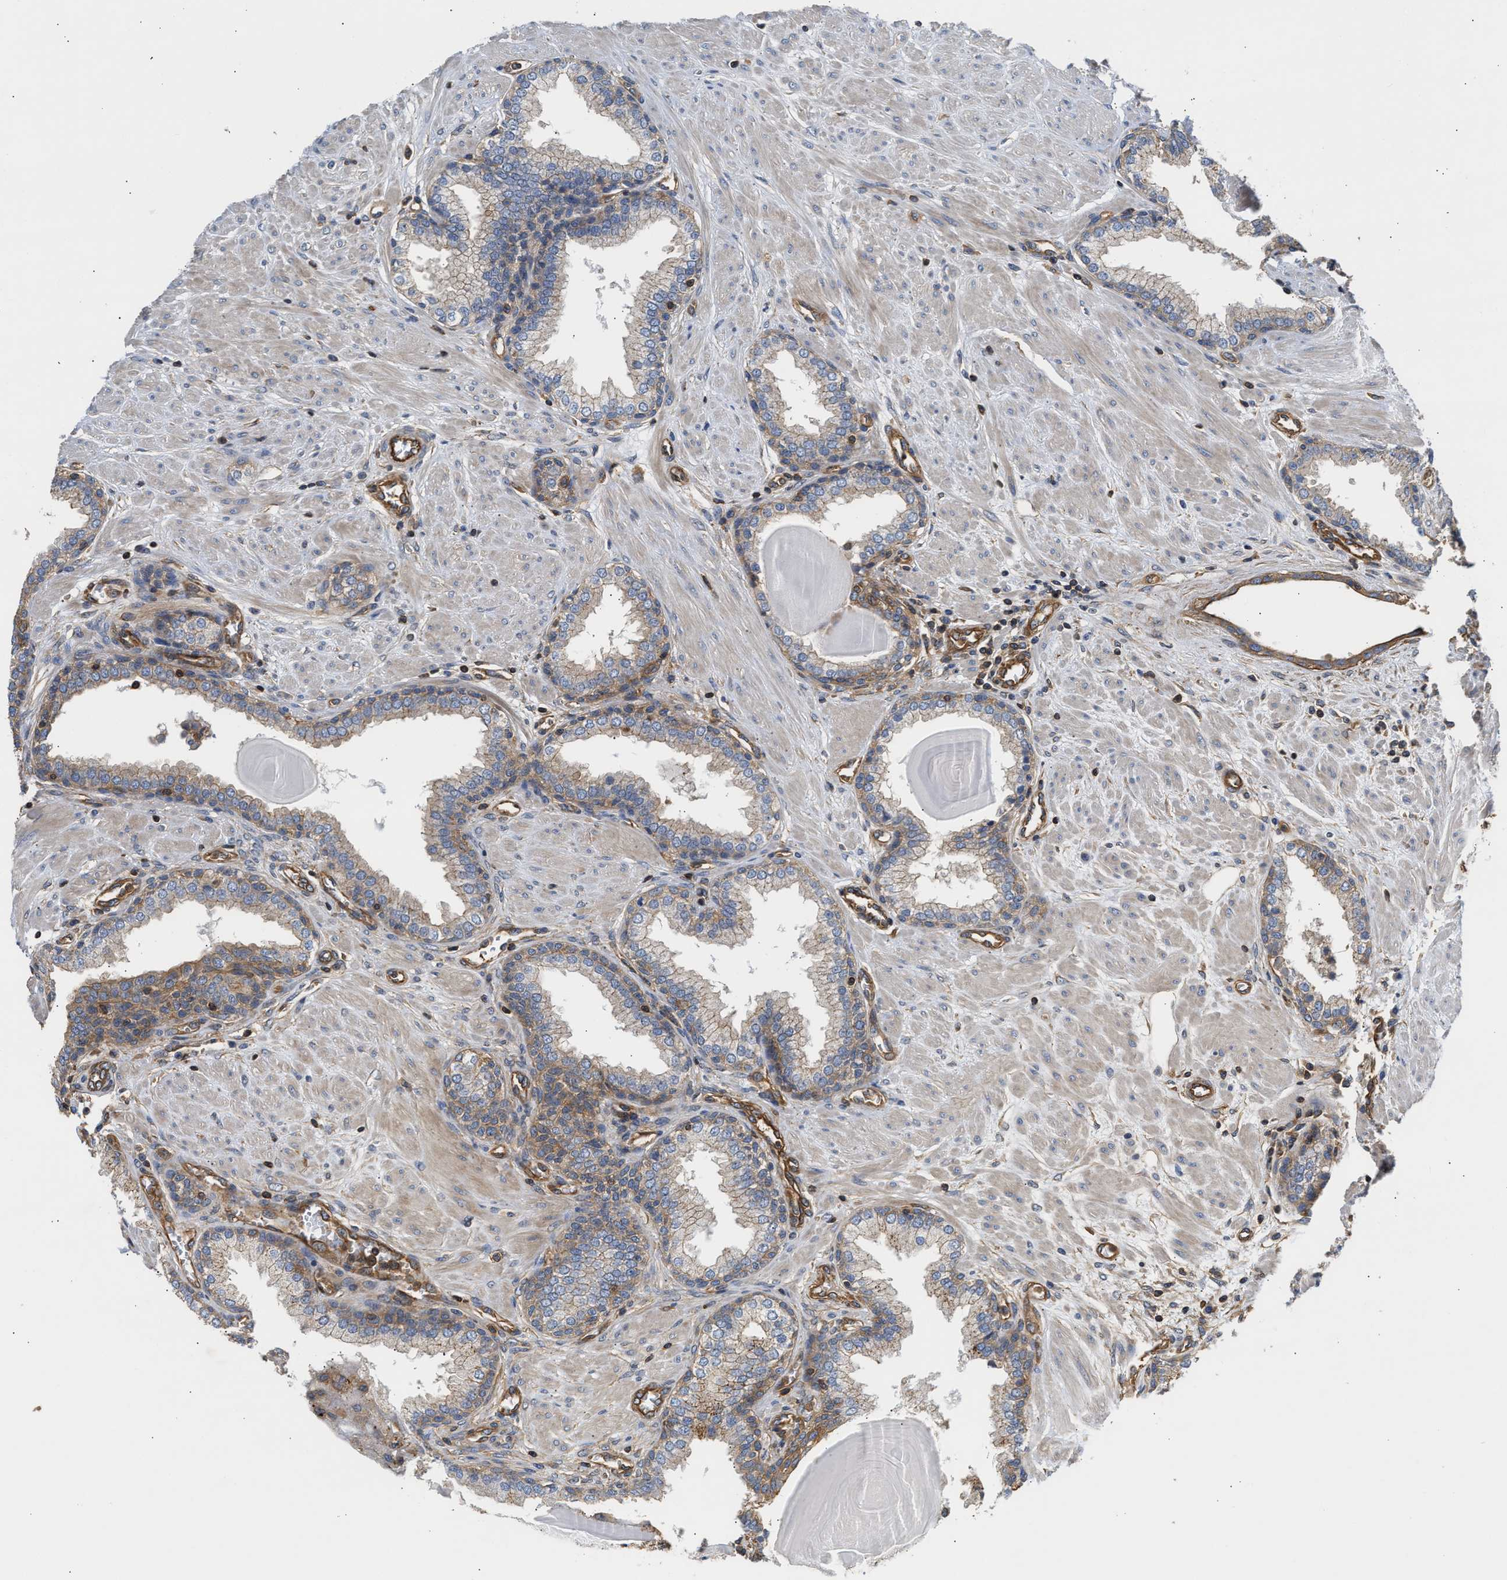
{"staining": {"intensity": "weak", "quantity": "25%-75%", "location": "cytoplasmic/membranous"}, "tissue": "prostate", "cell_type": "Glandular cells", "image_type": "normal", "snomed": [{"axis": "morphology", "description": "Normal tissue, NOS"}, {"axis": "topography", "description": "Prostate"}], "caption": "This is an image of immunohistochemistry (IHC) staining of unremarkable prostate, which shows weak expression in the cytoplasmic/membranous of glandular cells.", "gene": "SAMD9L", "patient": {"sex": "male", "age": 51}}